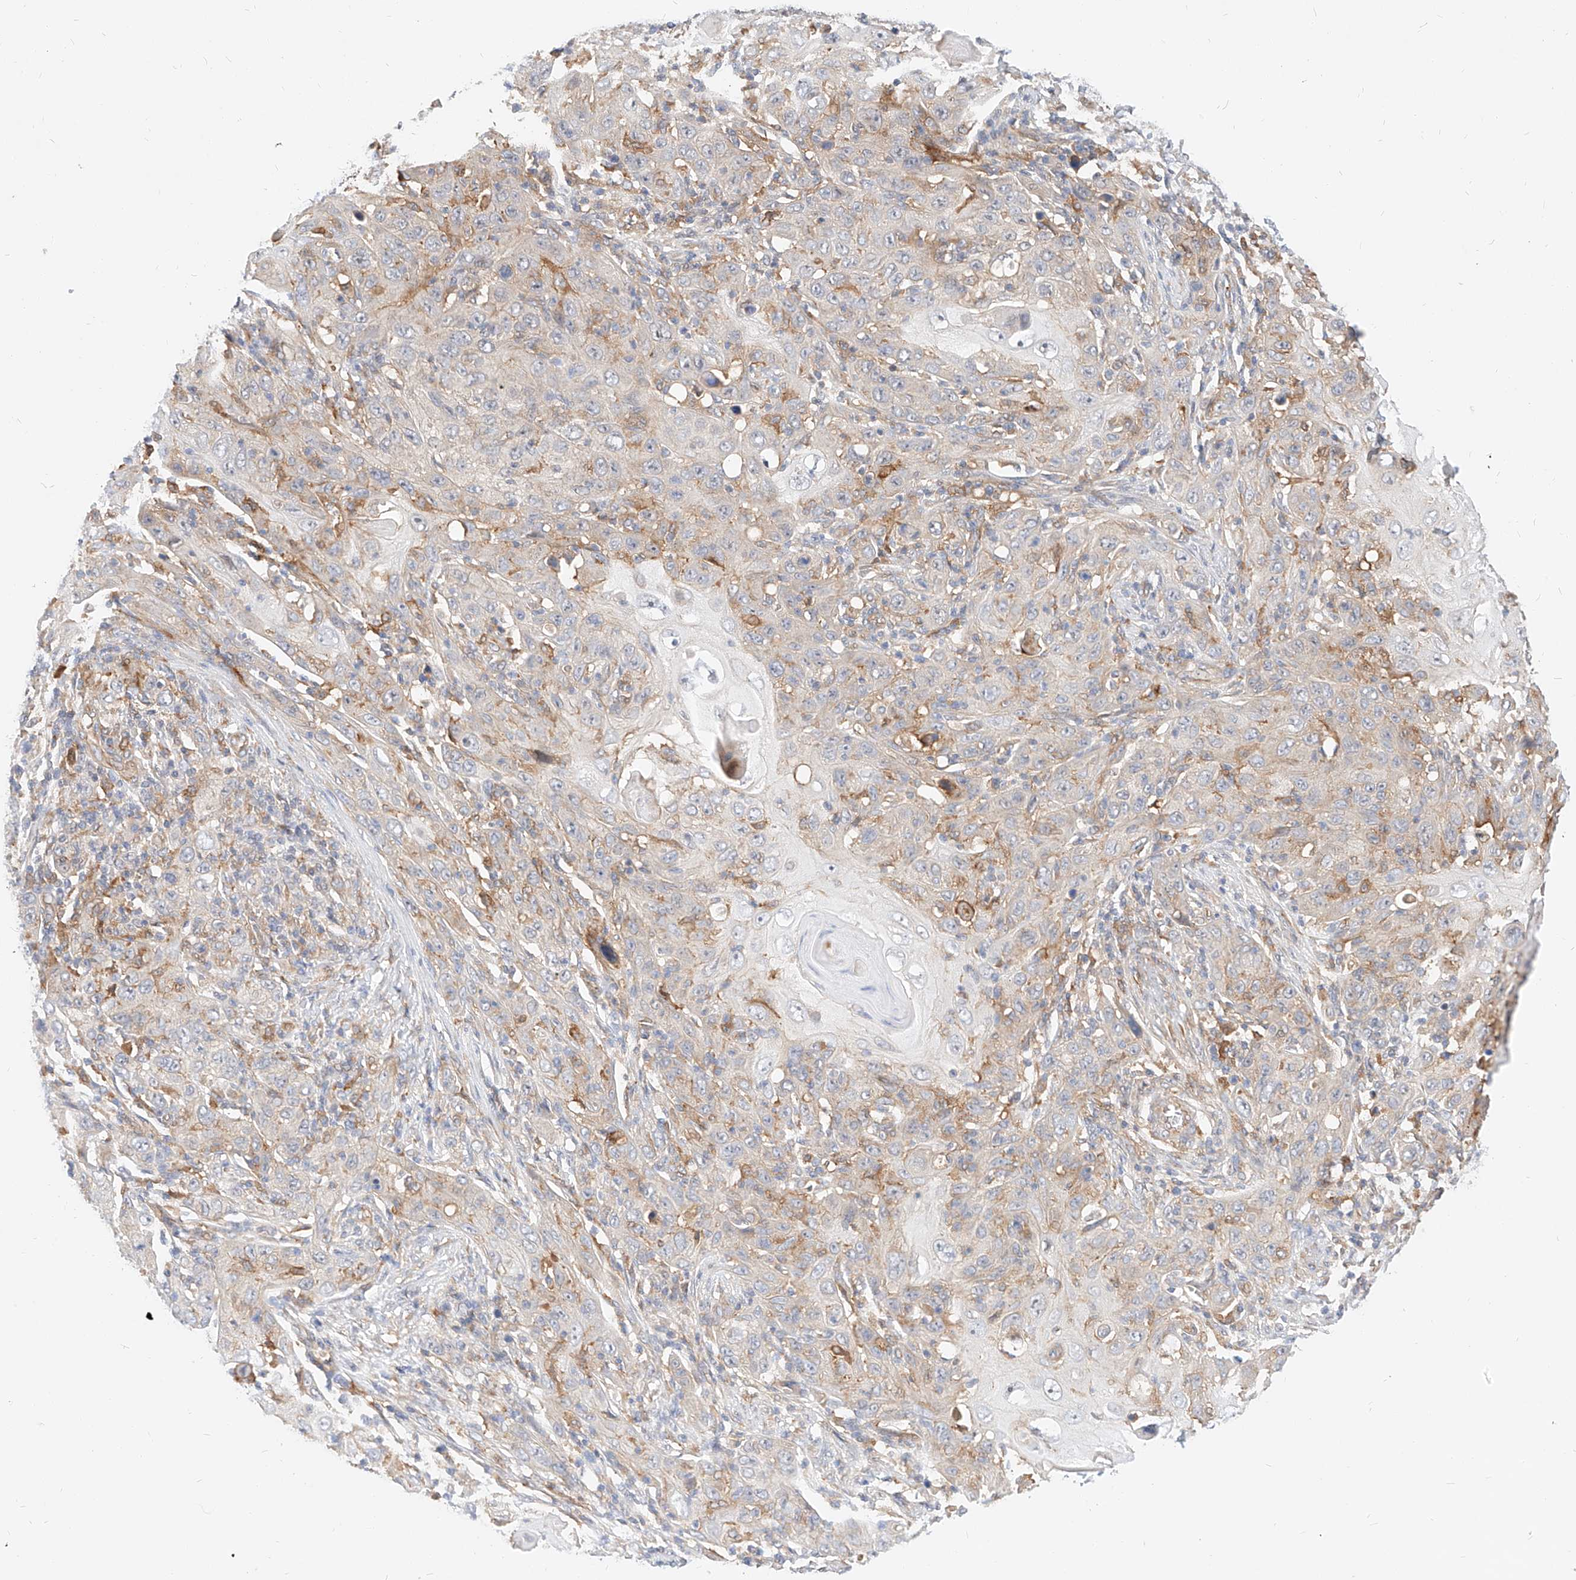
{"staining": {"intensity": "negative", "quantity": "none", "location": "none"}, "tissue": "skin cancer", "cell_type": "Tumor cells", "image_type": "cancer", "snomed": [{"axis": "morphology", "description": "Squamous cell carcinoma, NOS"}, {"axis": "topography", "description": "Skin"}], "caption": "Histopathology image shows no significant protein positivity in tumor cells of skin cancer.", "gene": "NFAM1", "patient": {"sex": "female", "age": 88}}